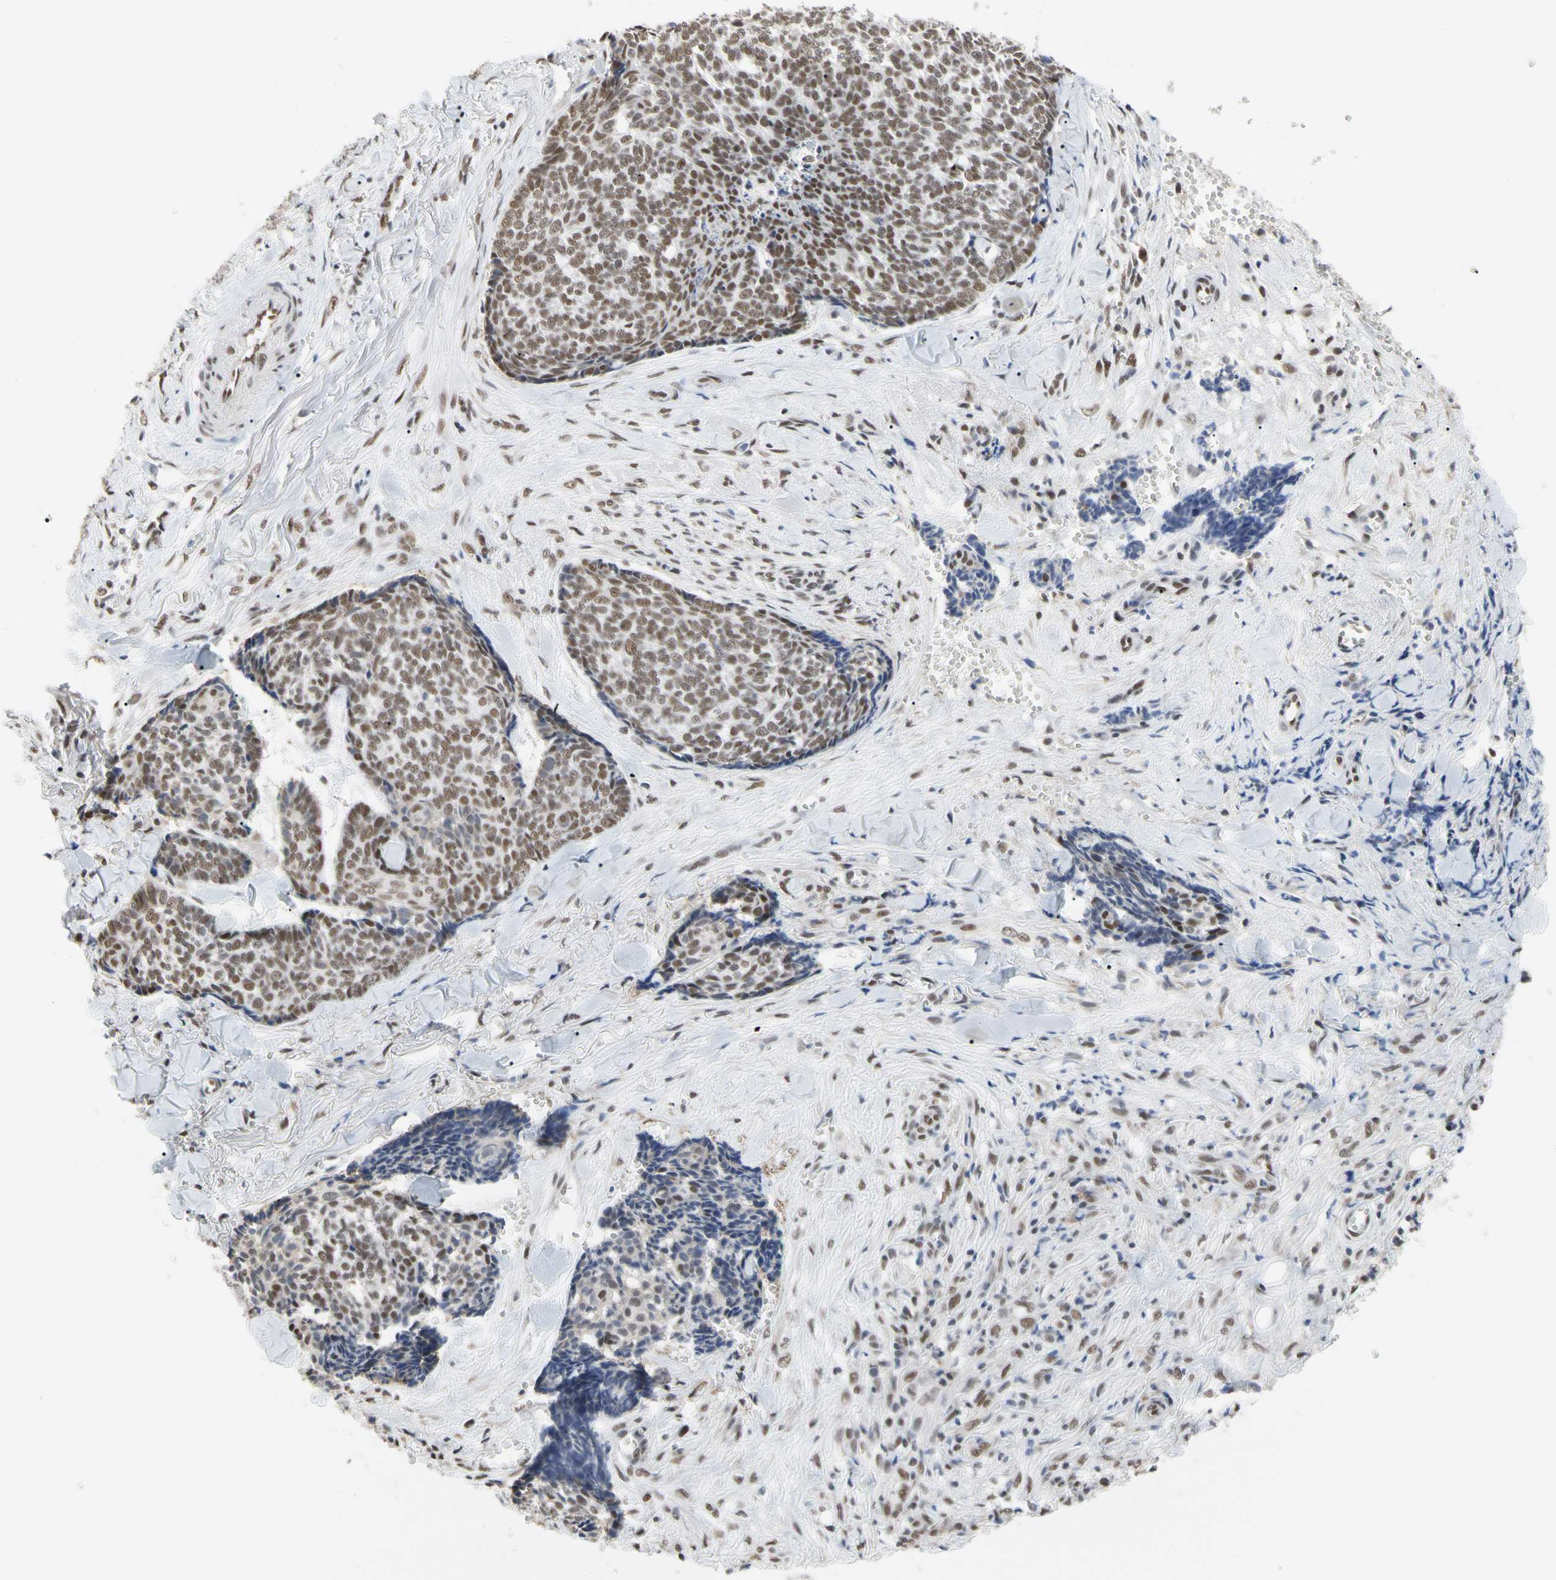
{"staining": {"intensity": "moderate", "quantity": ">75%", "location": "nuclear"}, "tissue": "skin cancer", "cell_type": "Tumor cells", "image_type": "cancer", "snomed": [{"axis": "morphology", "description": "Basal cell carcinoma"}, {"axis": "topography", "description": "Skin"}], "caption": "This image demonstrates skin basal cell carcinoma stained with immunohistochemistry (IHC) to label a protein in brown. The nuclear of tumor cells show moderate positivity for the protein. Nuclei are counter-stained blue.", "gene": "FAM98B", "patient": {"sex": "male", "age": 84}}